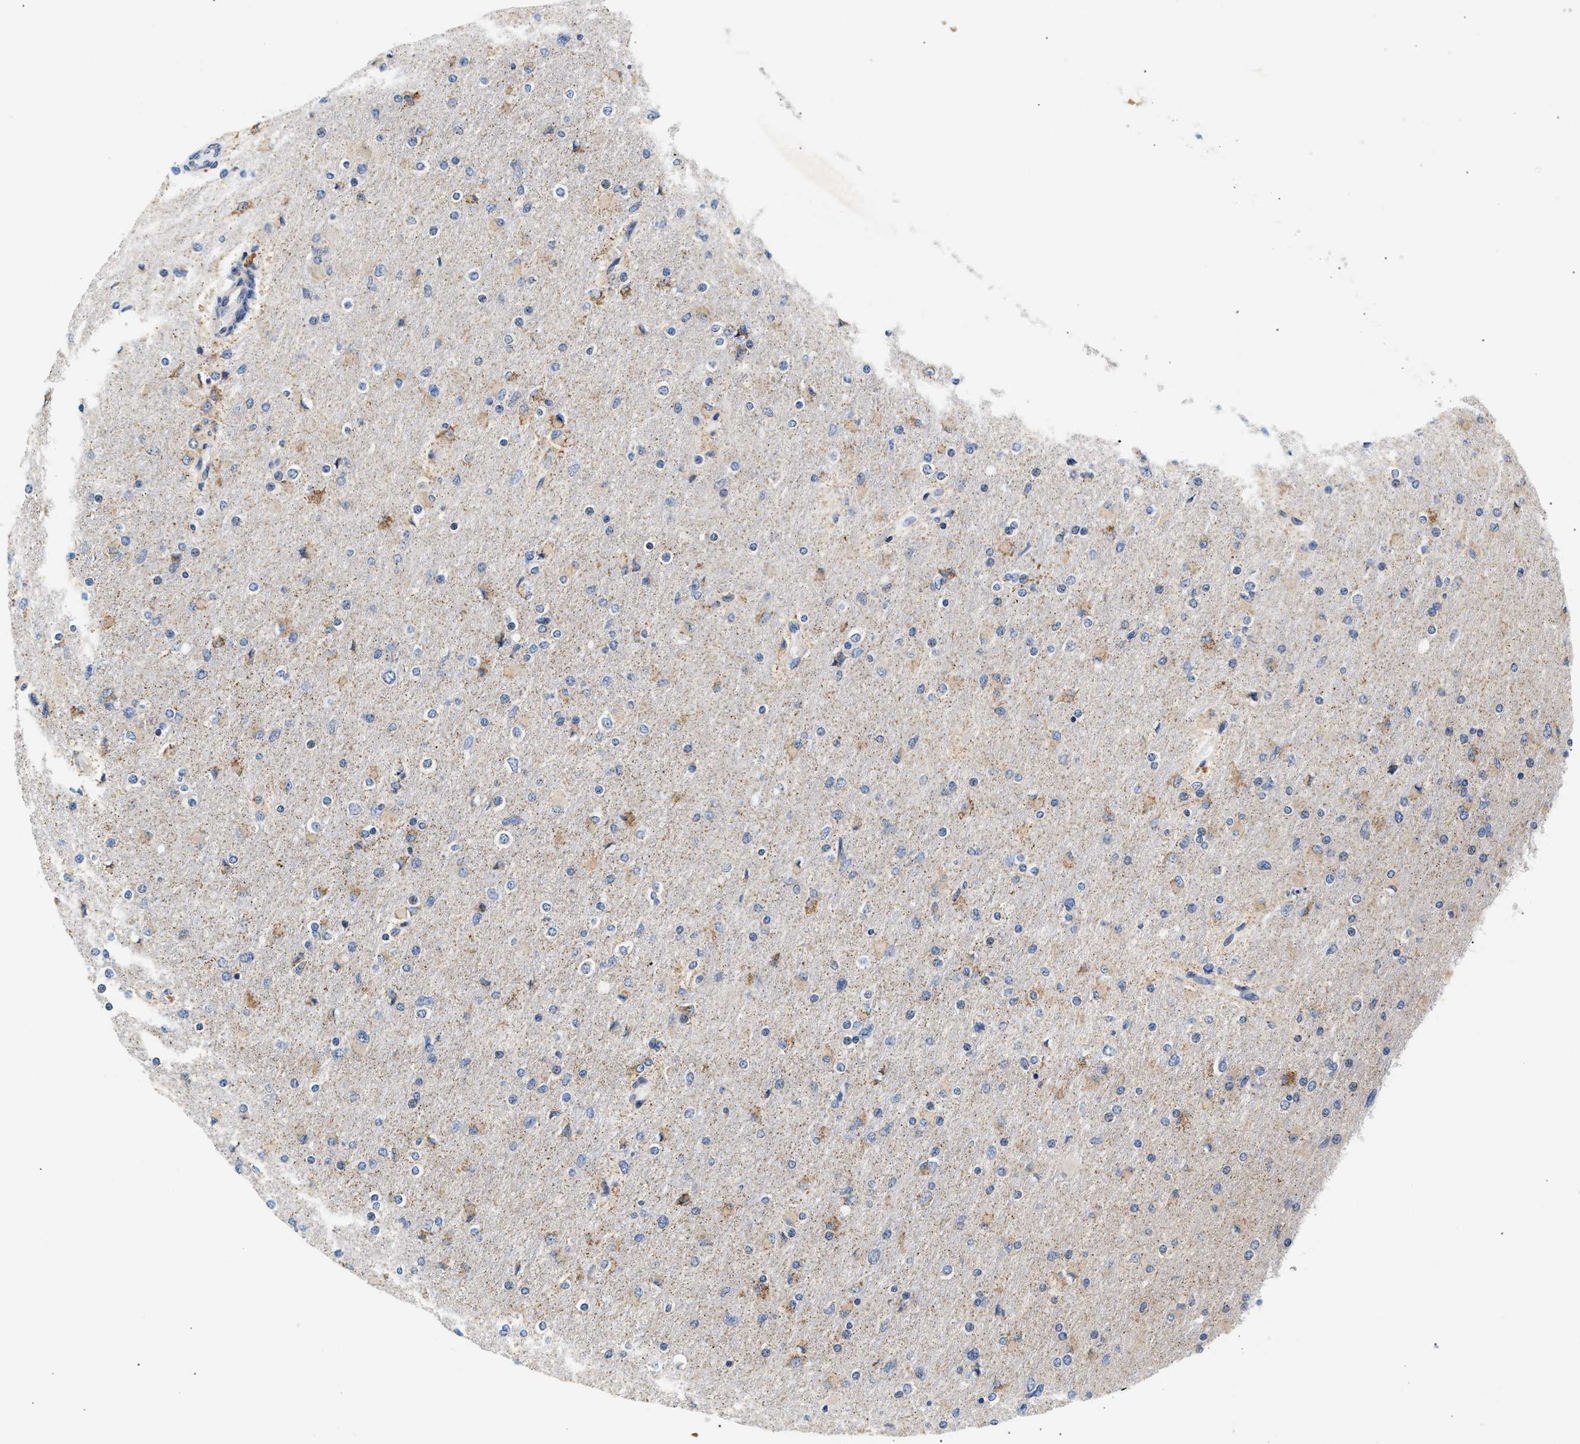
{"staining": {"intensity": "weak", "quantity": "<25%", "location": "cytoplasmic/membranous"}, "tissue": "glioma", "cell_type": "Tumor cells", "image_type": "cancer", "snomed": [{"axis": "morphology", "description": "Glioma, malignant, High grade"}, {"axis": "topography", "description": "Cerebral cortex"}], "caption": "Tumor cells are negative for brown protein staining in high-grade glioma (malignant).", "gene": "IFT74", "patient": {"sex": "female", "age": 36}}